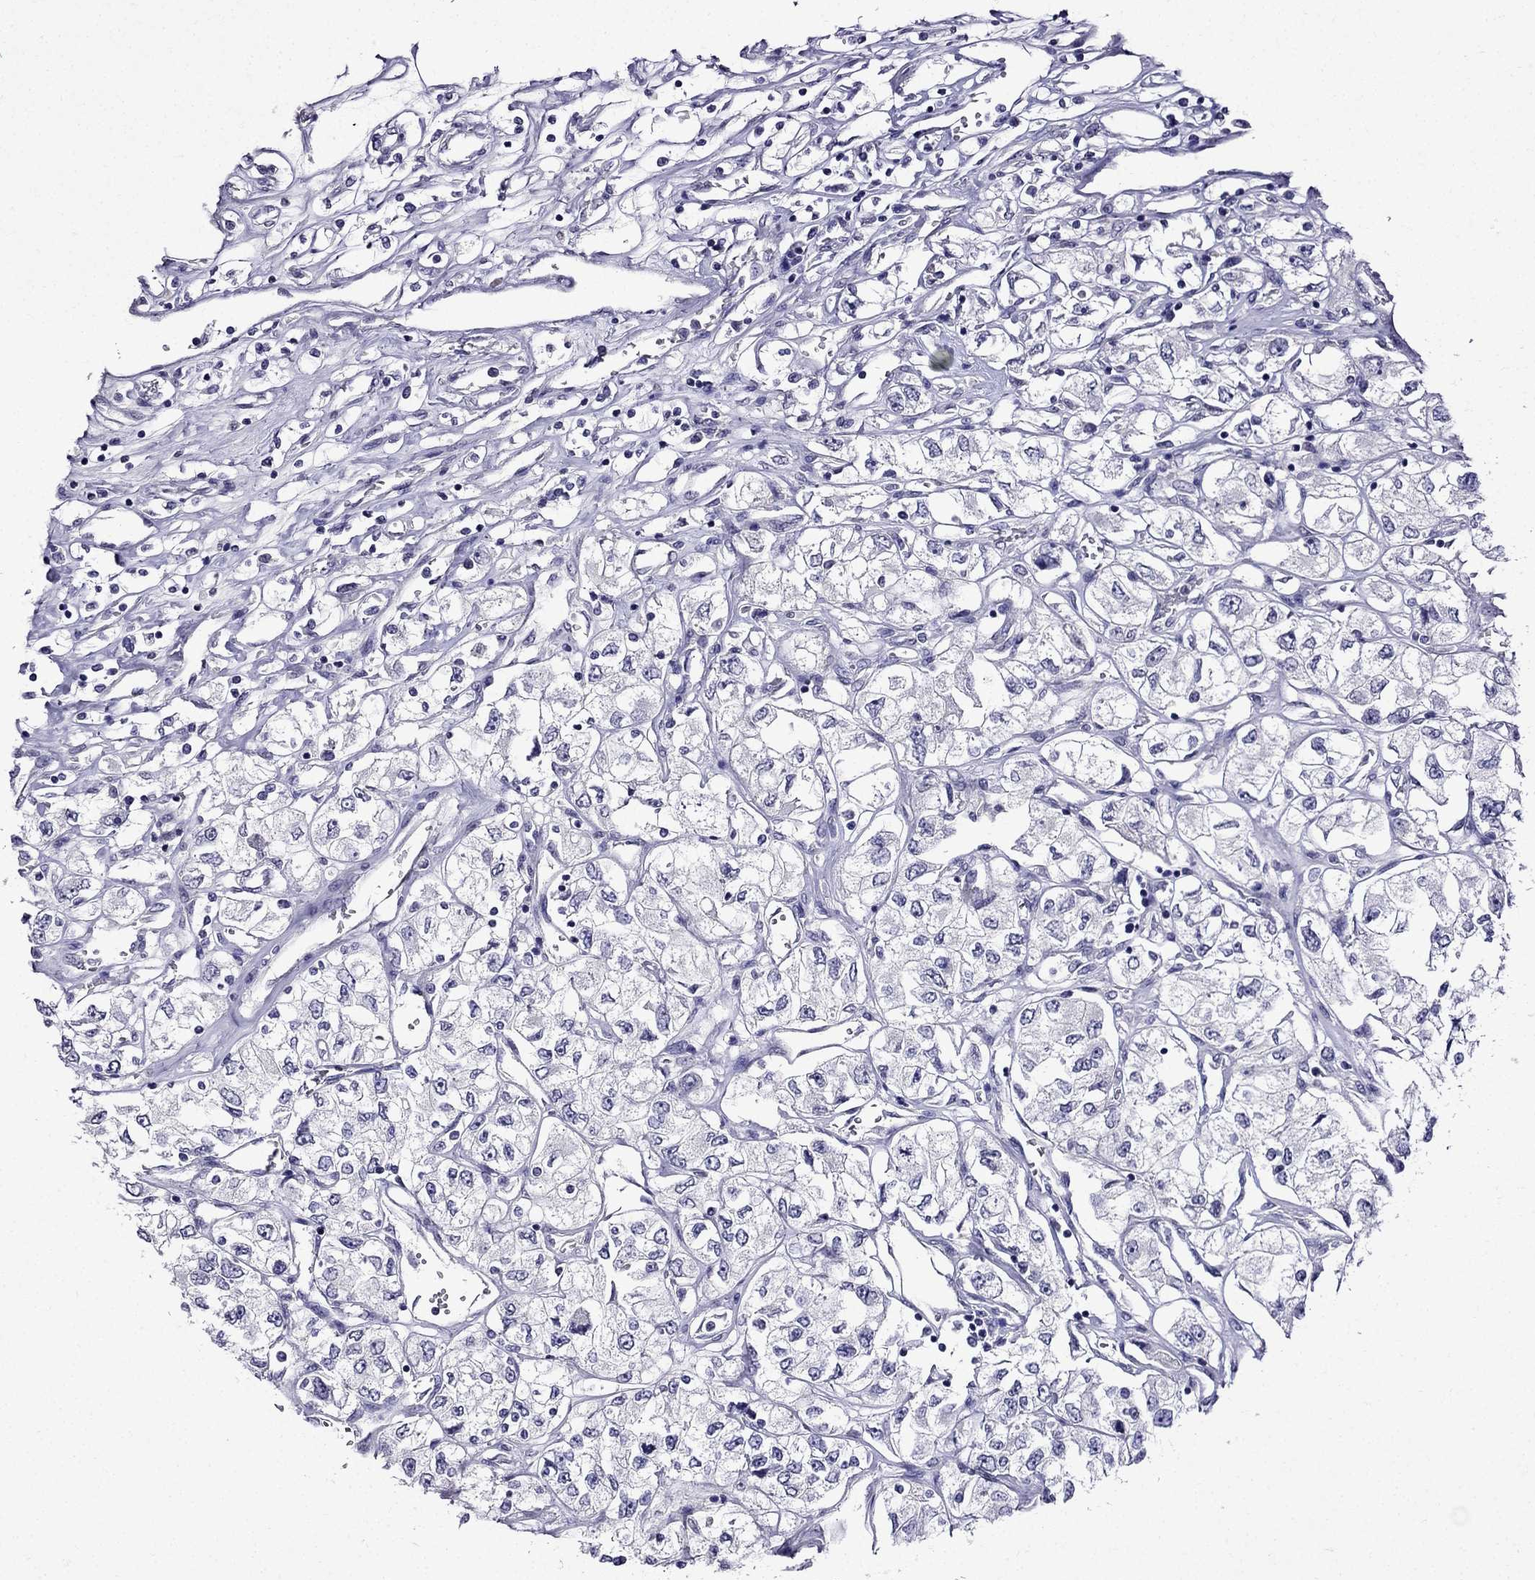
{"staining": {"intensity": "negative", "quantity": "none", "location": "none"}, "tissue": "renal cancer", "cell_type": "Tumor cells", "image_type": "cancer", "snomed": [{"axis": "morphology", "description": "Adenocarcinoma, NOS"}, {"axis": "topography", "description": "Kidney"}], "caption": "A histopathology image of human renal cancer (adenocarcinoma) is negative for staining in tumor cells.", "gene": "DNAH17", "patient": {"sex": "female", "age": 59}}